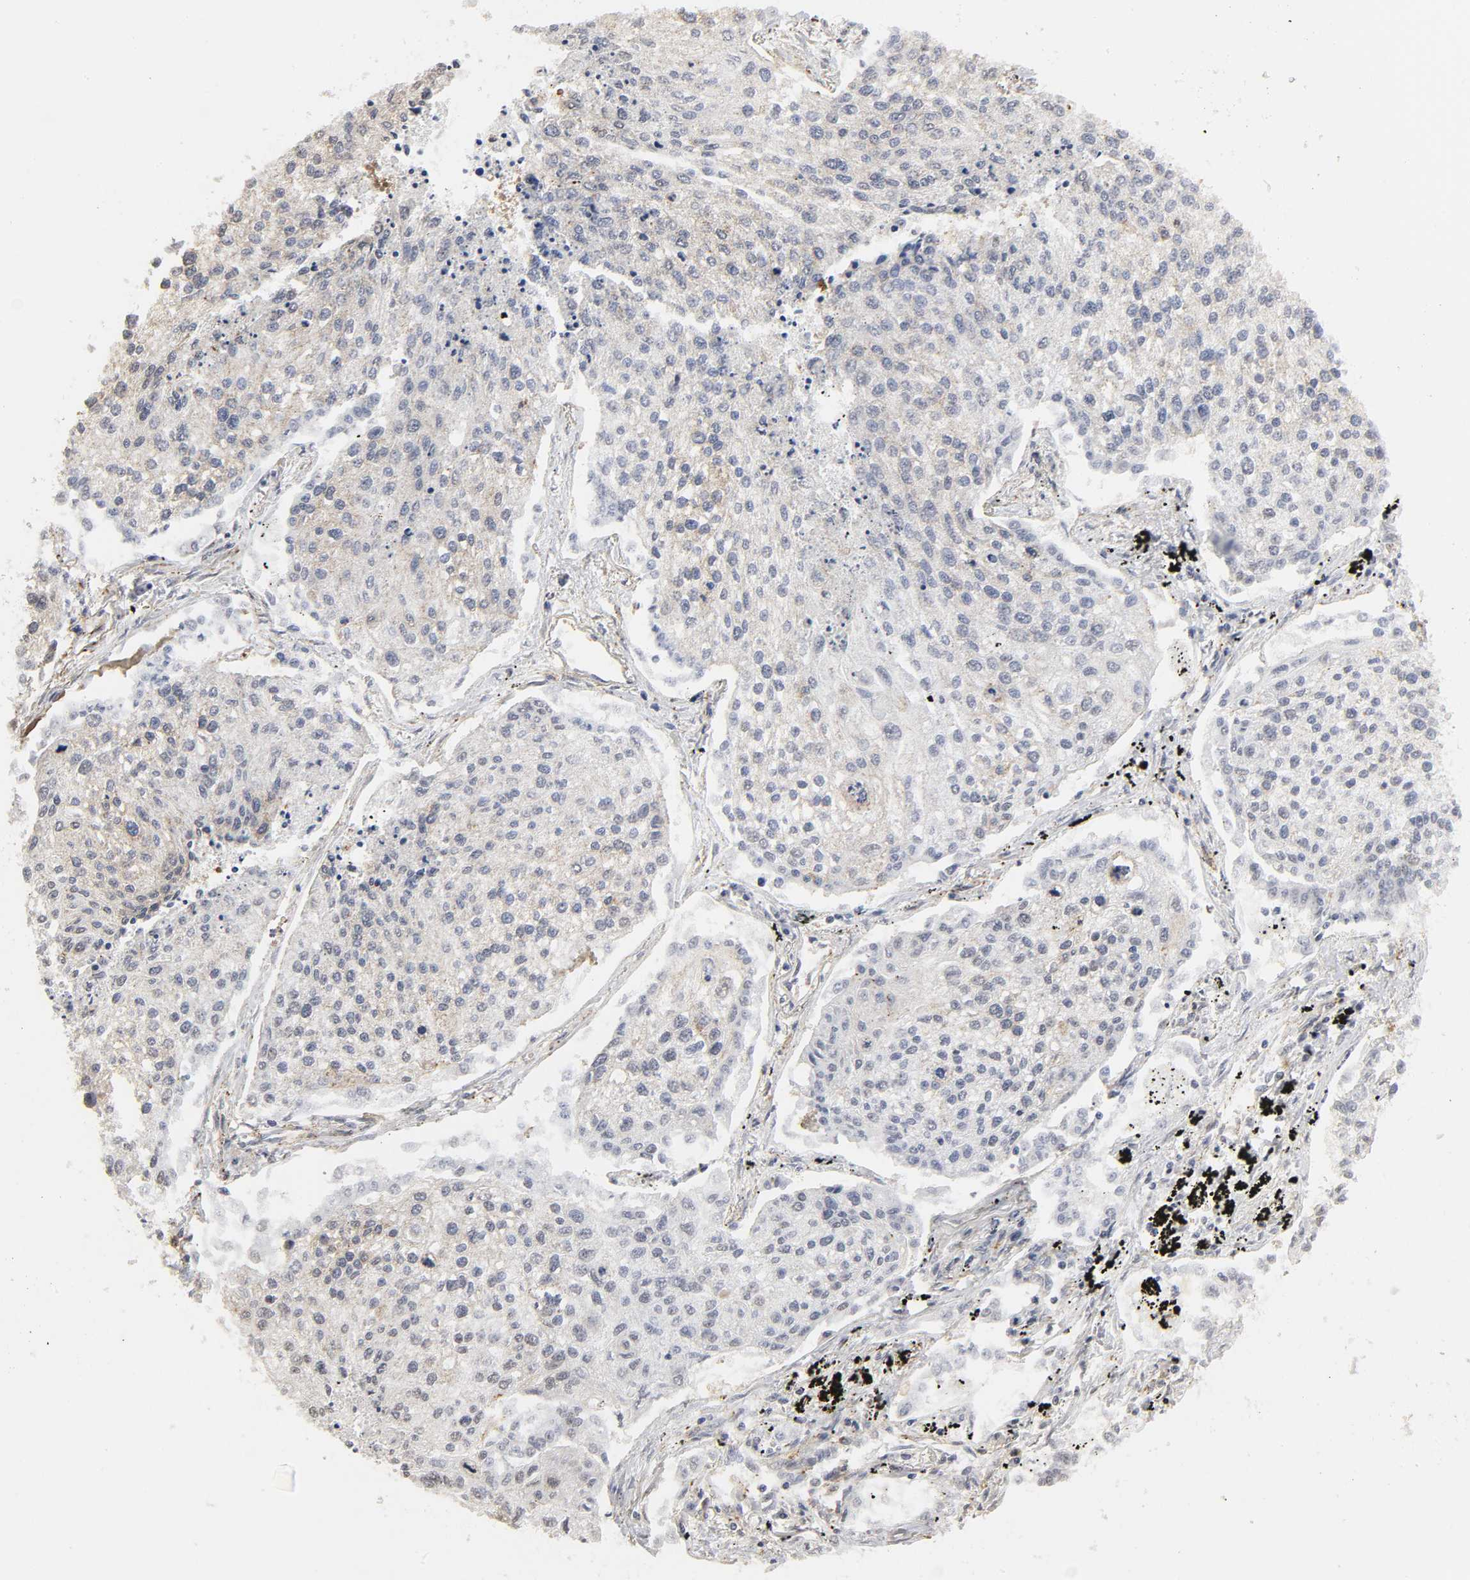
{"staining": {"intensity": "weak", "quantity": "25%-75%", "location": "cytoplasmic/membranous"}, "tissue": "lung cancer", "cell_type": "Tumor cells", "image_type": "cancer", "snomed": [{"axis": "morphology", "description": "Squamous cell carcinoma, NOS"}, {"axis": "topography", "description": "Lung"}], "caption": "Squamous cell carcinoma (lung) was stained to show a protein in brown. There is low levels of weak cytoplasmic/membranous staining in approximately 25%-75% of tumor cells.", "gene": "SH3GLB1", "patient": {"sex": "male", "age": 75}}